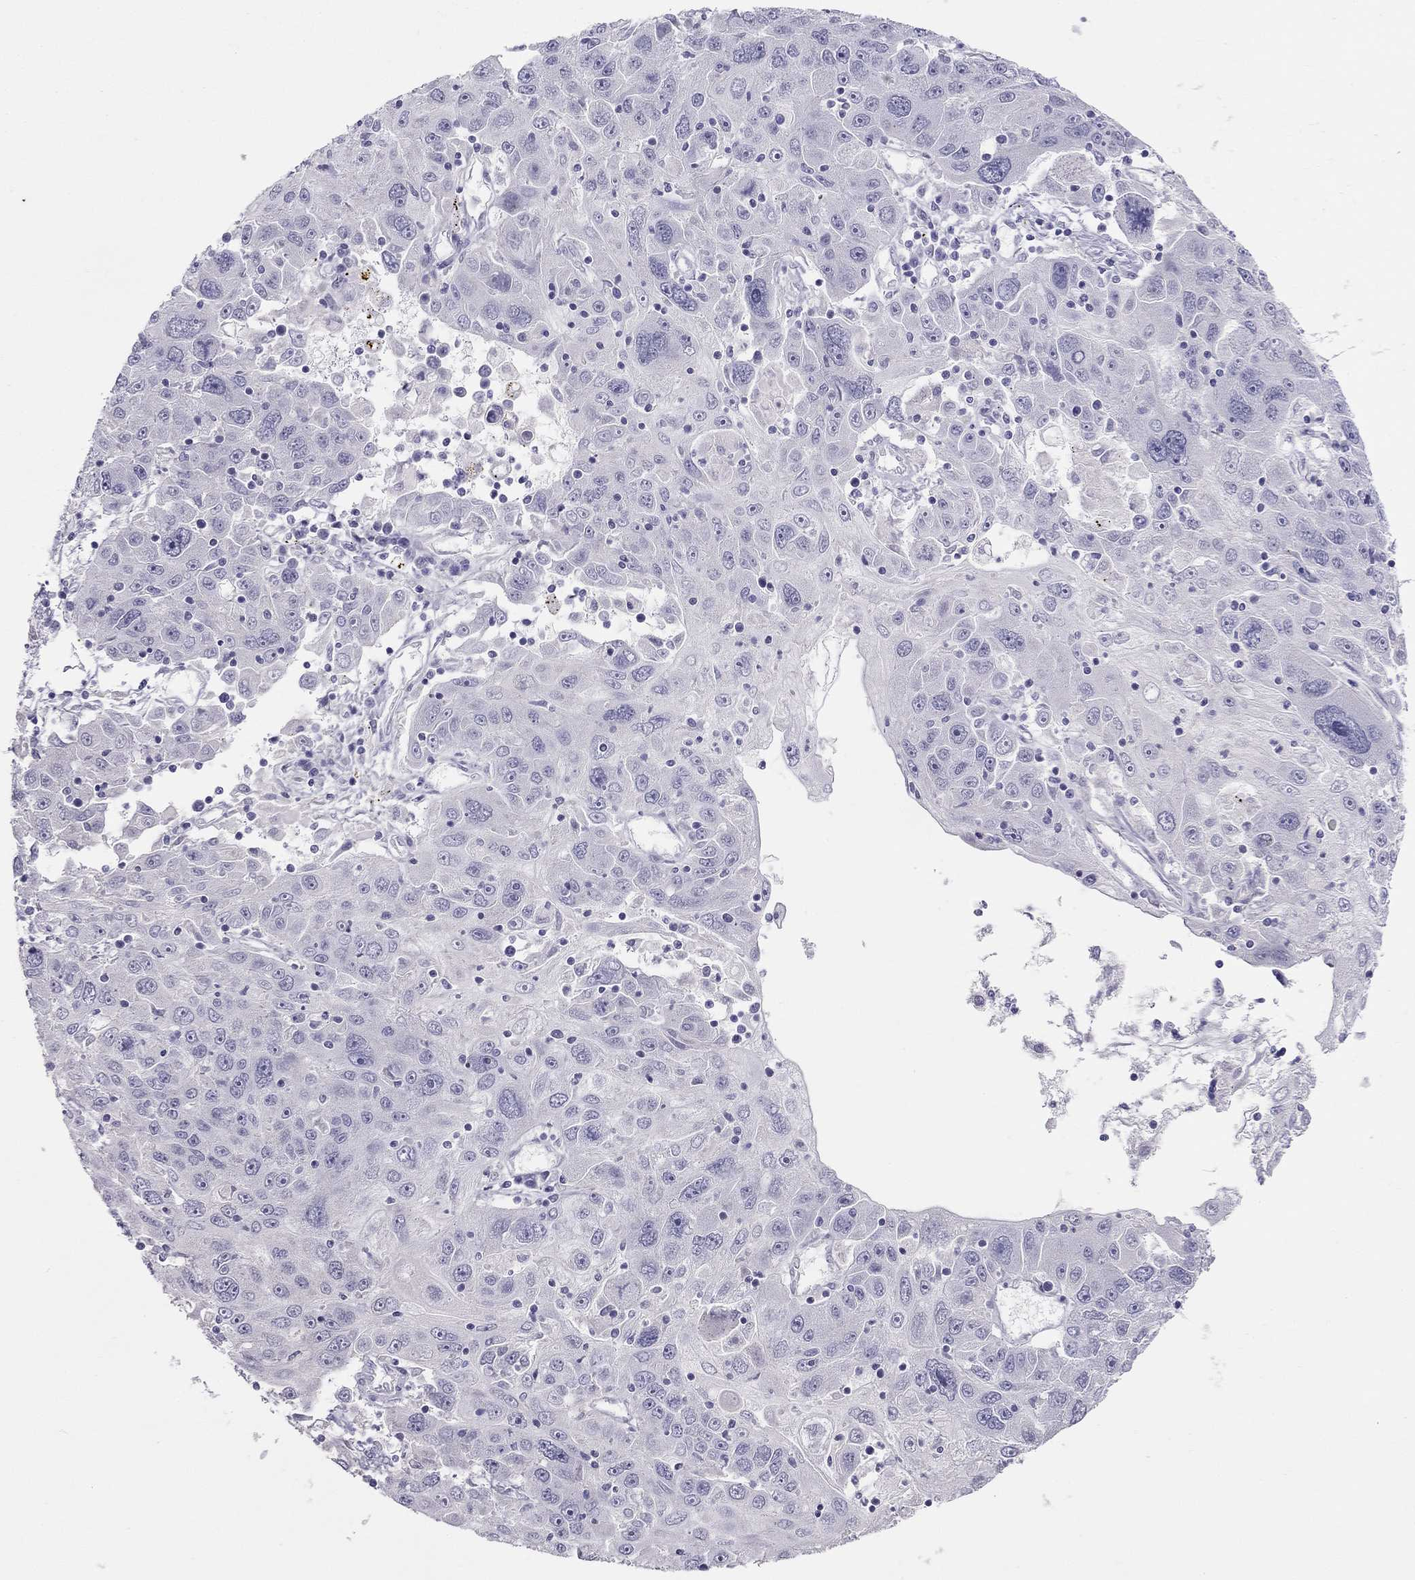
{"staining": {"intensity": "negative", "quantity": "none", "location": "none"}, "tissue": "stomach cancer", "cell_type": "Tumor cells", "image_type": "cancer", "snomed": [{"axis": "morphology", "description": "Adenocarcinoma, NOS"}, {"axis": "topography", "description": "Stomach"}], "caption": "This is an immunohistochemistry (IHC) photomicrograph of stomach adenocarcinoma. There is no positivity in tumor cells.", "gene": "KCNV2", "patient": {"sex": "male", "age": 56}}